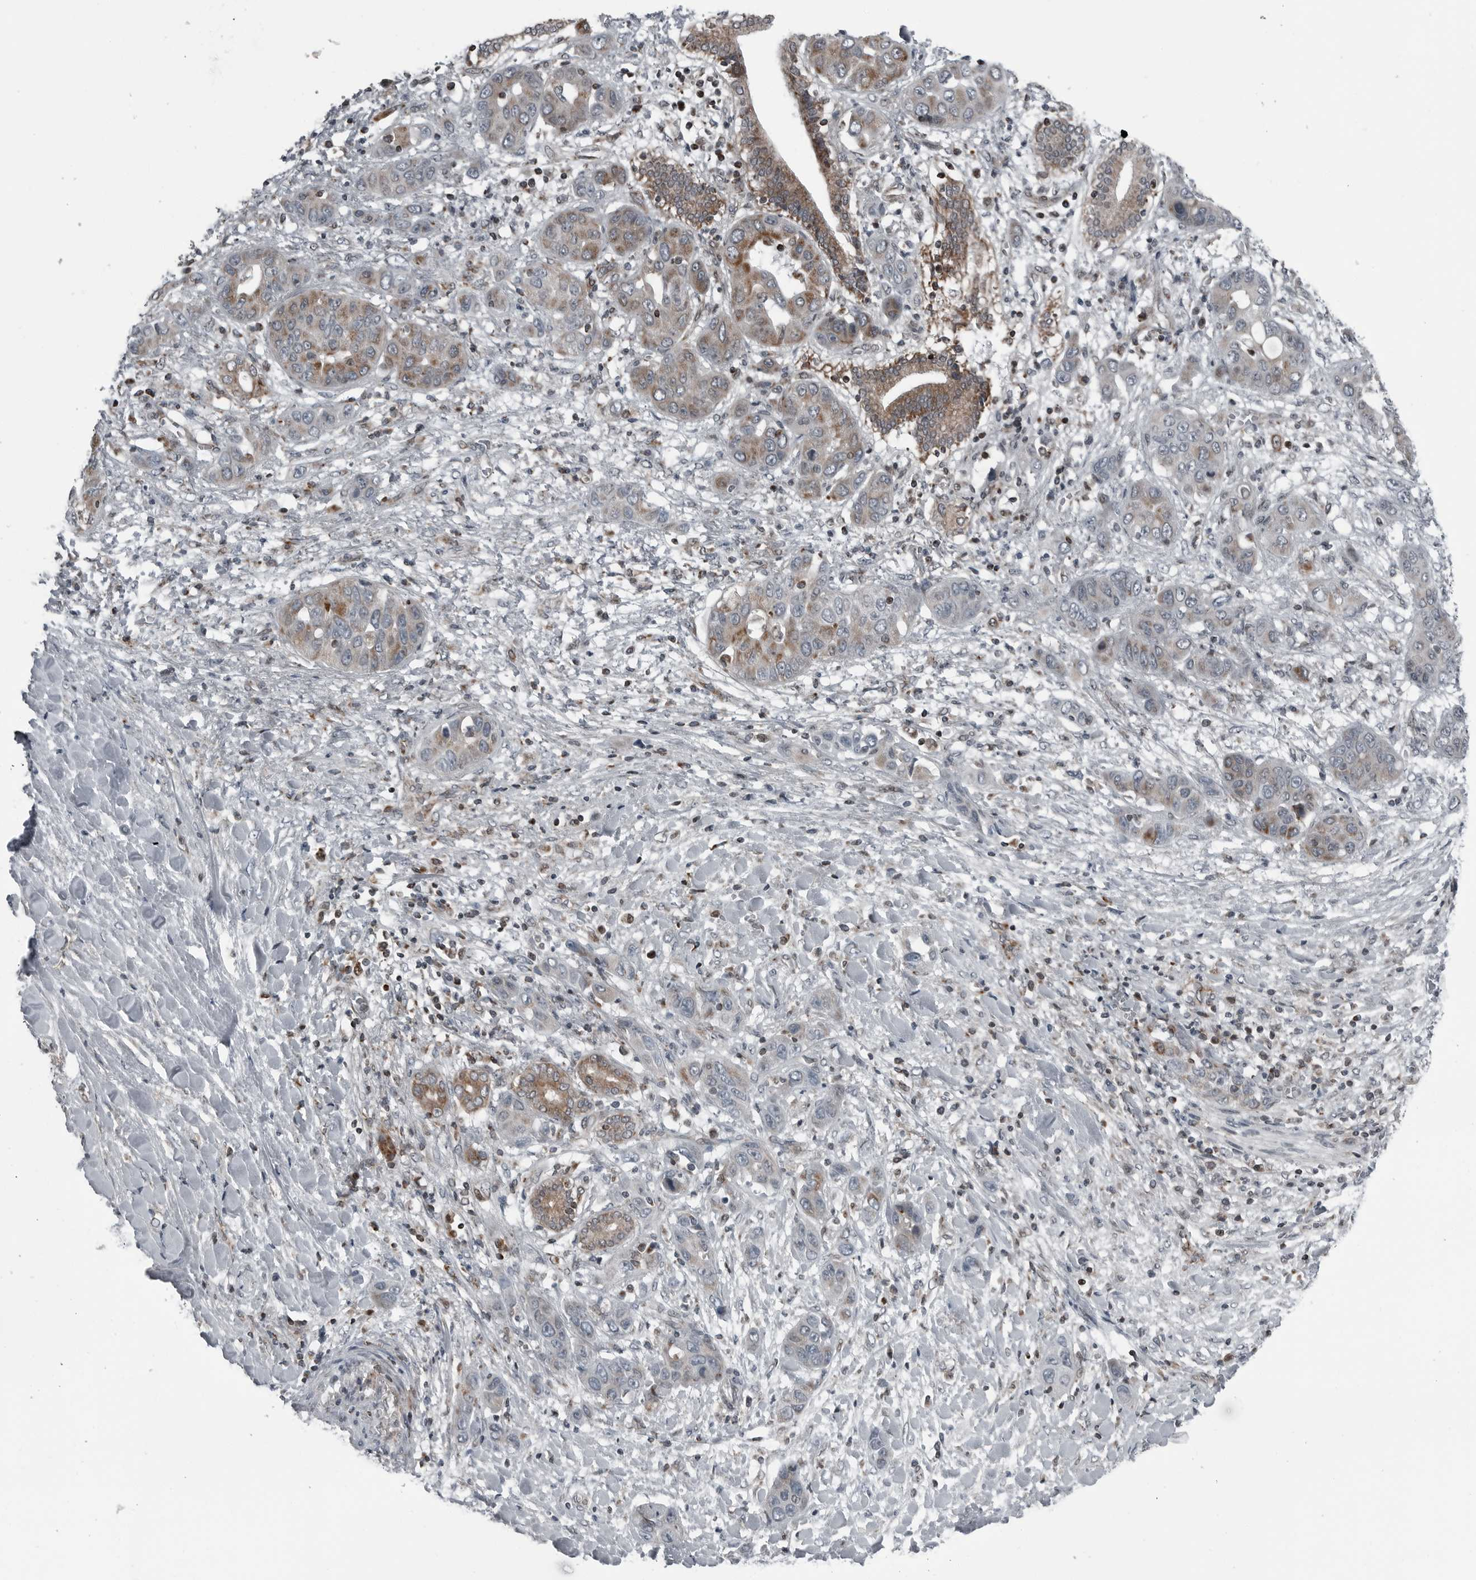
{"staining": {"intensity": "moderate", "quantity": "25%-75%", "location": "cytoplasmic/membranous"}, "tissue": "liver cancer", "cell_type": "Tumor cells", "image_type": "cancer", "snomed": [{"axis": "morphology", "description": "Cholangiocarcinoma"}, {"axis": "topography", "description": "Liver"}], "caption": "An immunohistochemistry micrograph of tumor tissue is shown. Protein staining in brown highlights moderate cytoplasmic/membranous positivity in liver cancer within tumor cells.", "gene": "GAK", "patient": {"sex": "female", "age": 52}}